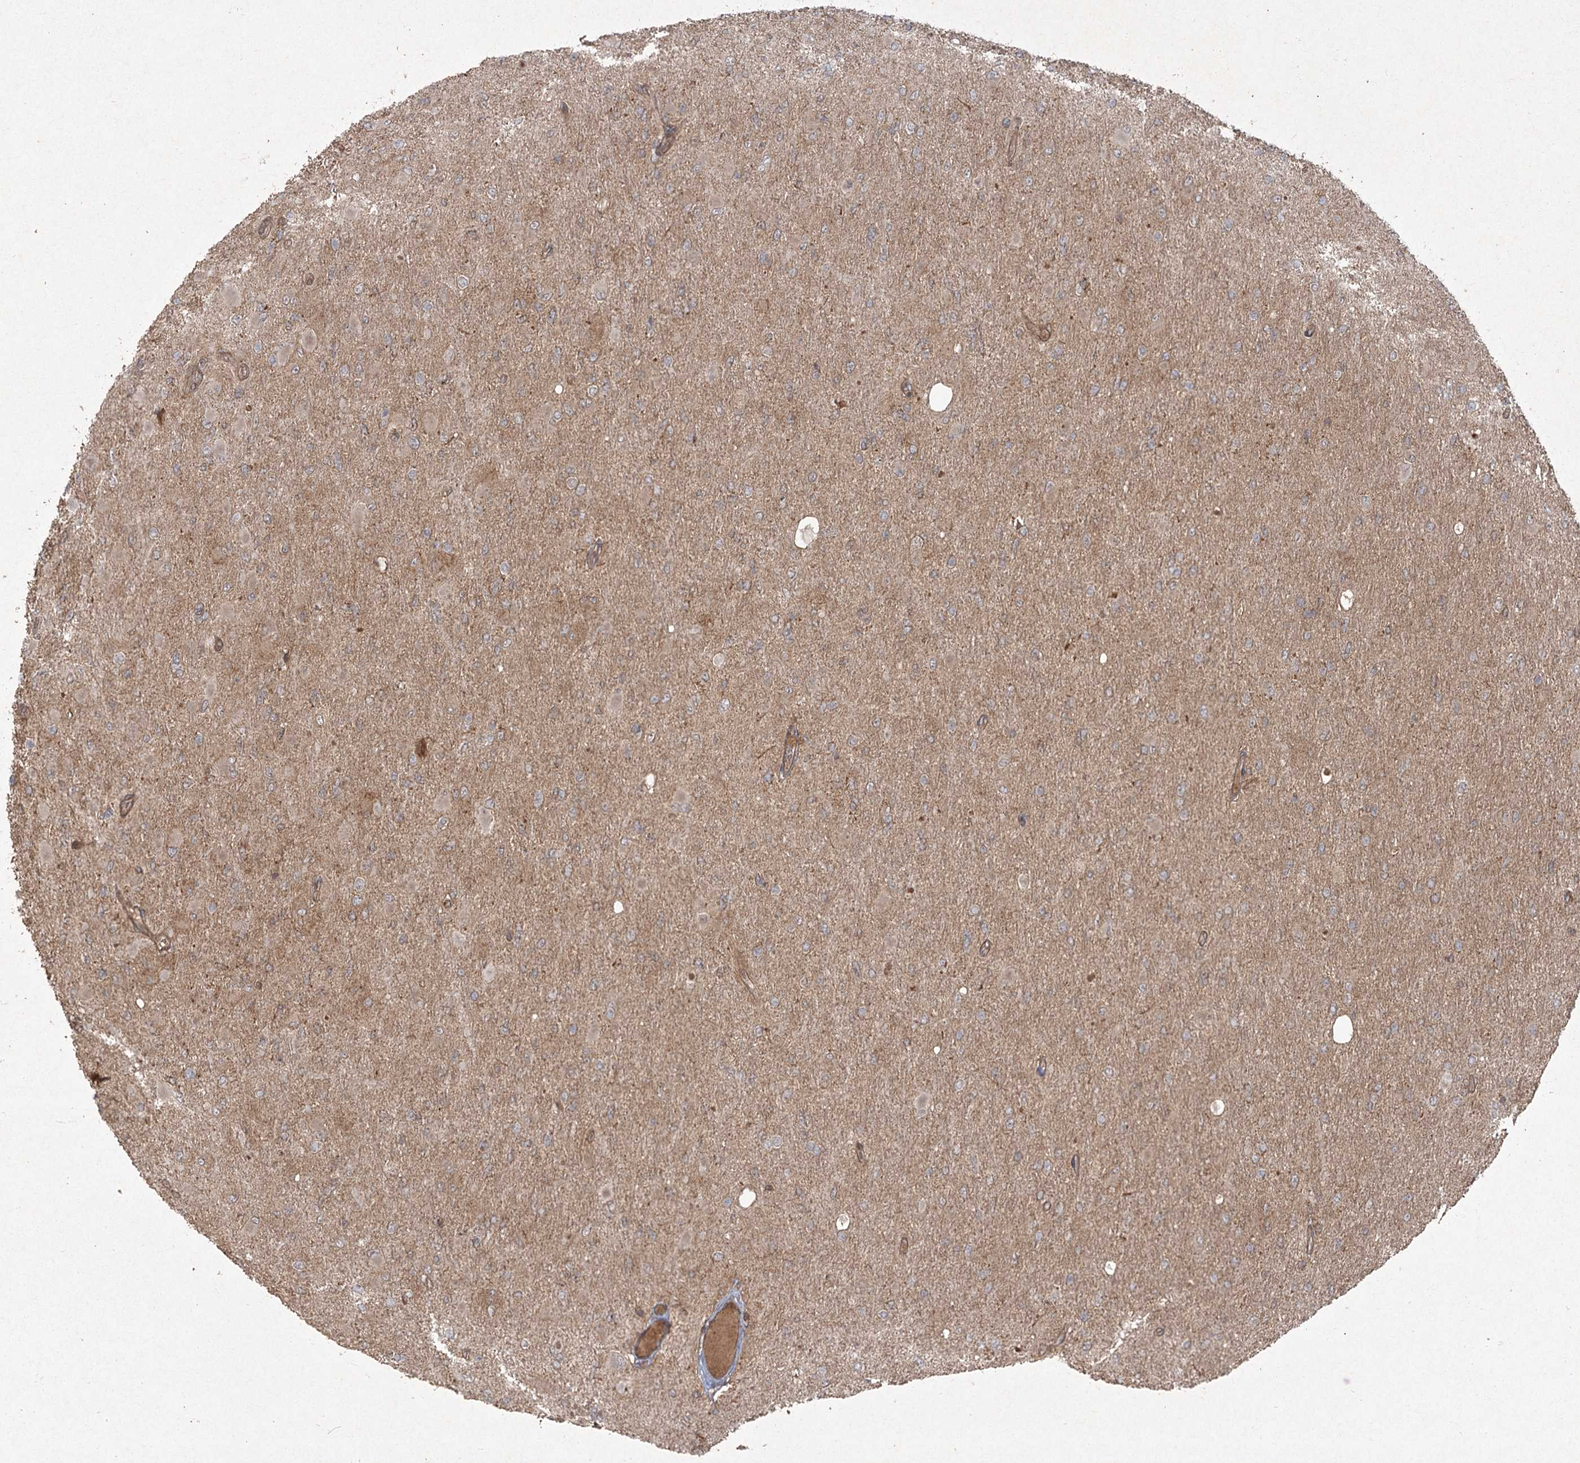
{"staining": {"intensity": "weak", "quantity": "25%-75%", "location": "cytoplasmic/membranous"}, "tissue": "glioma", "cell_type": "Tumor cells", "image_type": "cancer", "snomed": [{"axis": "morphology", "description": "Glioma, malignant, High grade"}, {"axis": "topography", "description": "Cerebral cortex"}], "caption": "Human glioma stained with a protein marker demonstrates weak staining in tumor cells.", "gene": "CPLANE1", "patient": {"sex": "female", "age": 36}}